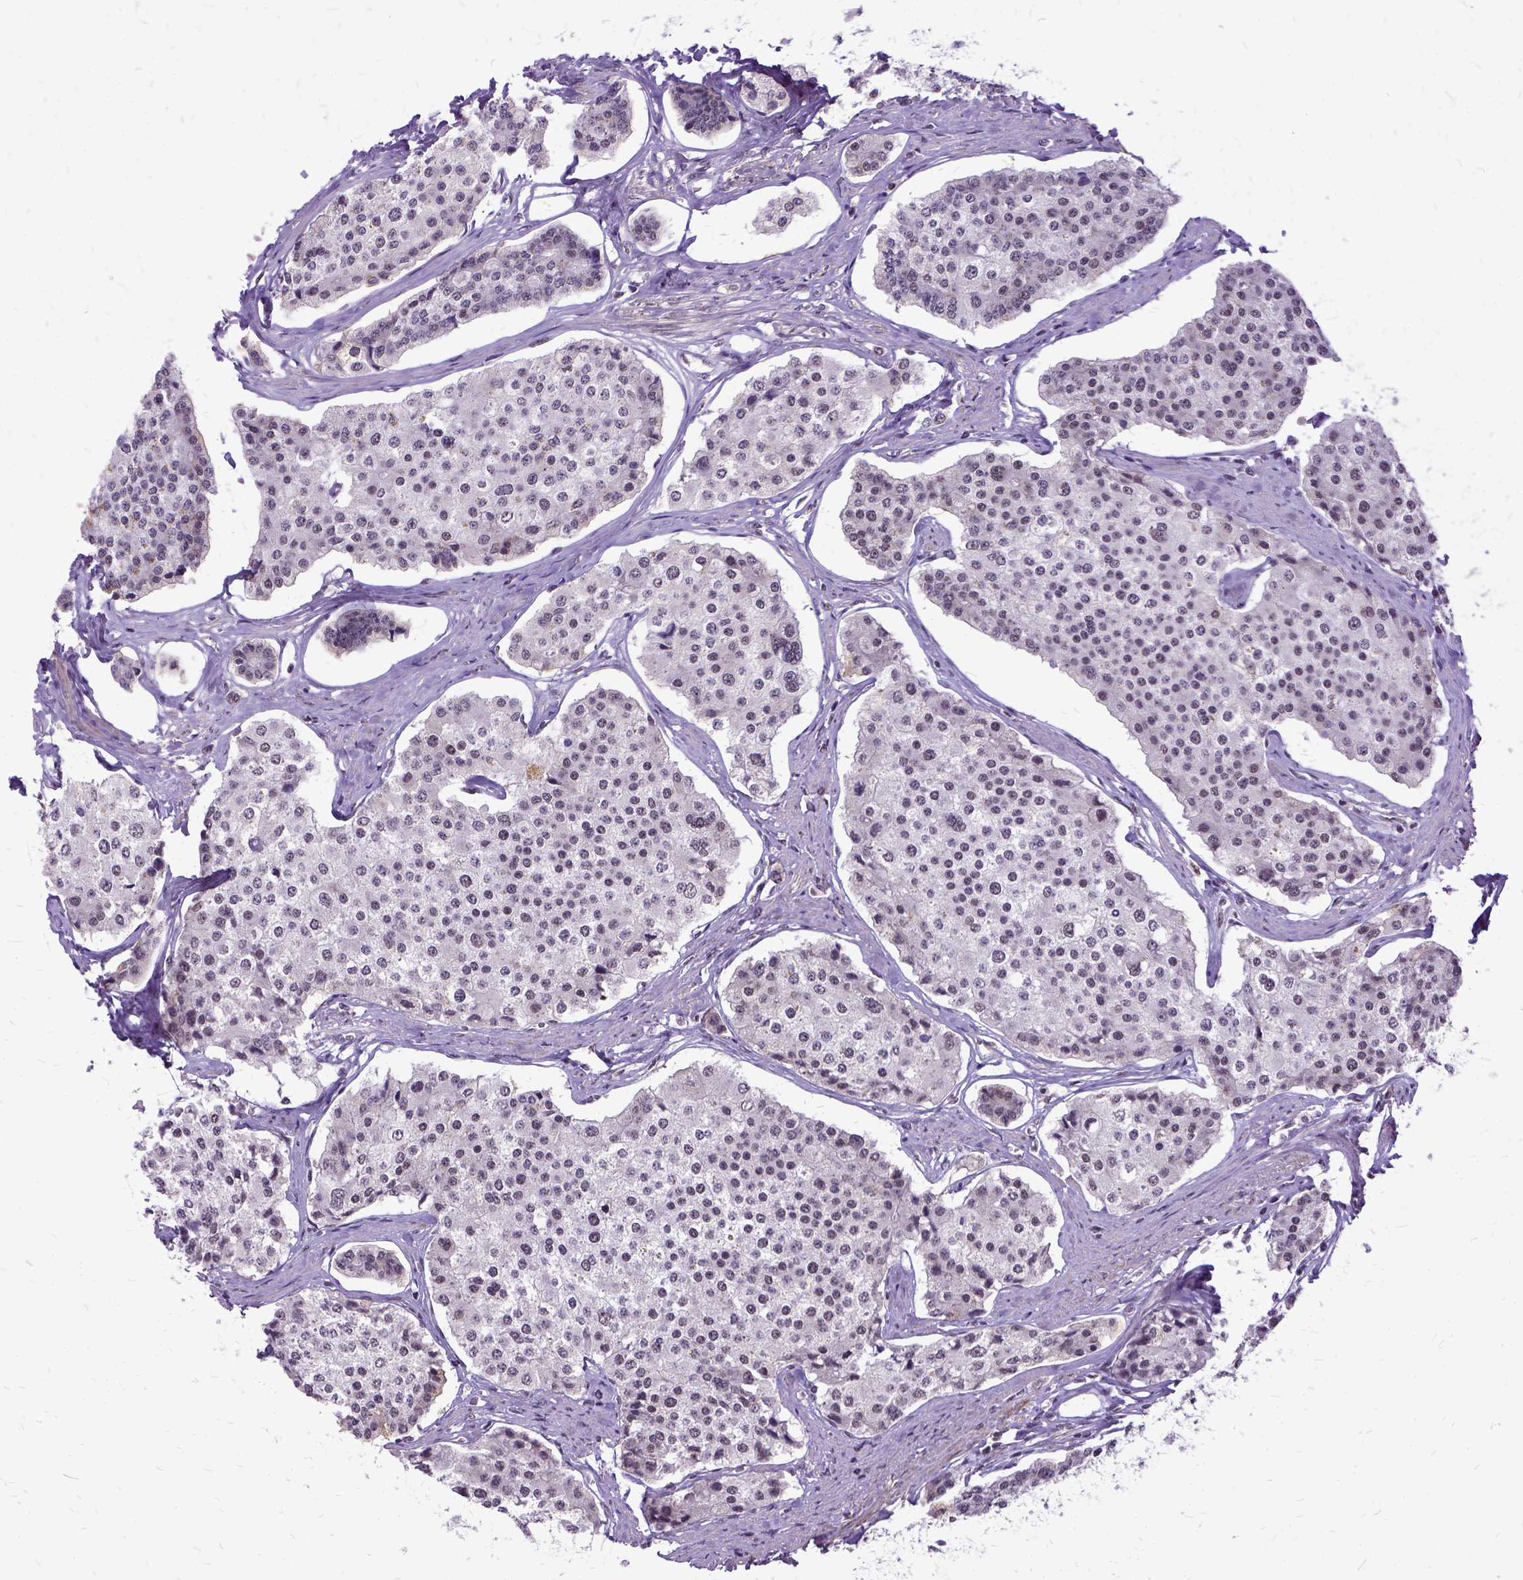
{"staining": {"intensity": "negative", "quantity": "none", "location": "none"}, "tissue": "carcinoid", "cell_type": "Tumor cells", "image_type": "cancer", "snomed": [{"axis": "morphology", "description": "Carcinoid, malignant, NOS"}, {"axis": "topography", "description": "Small intestine"}], "caption": "Tumor cells show no significant protein positivity in malignant carcinoid.", "gene": "SETD1A", "patient": {"sex": "female", "age": 65}}